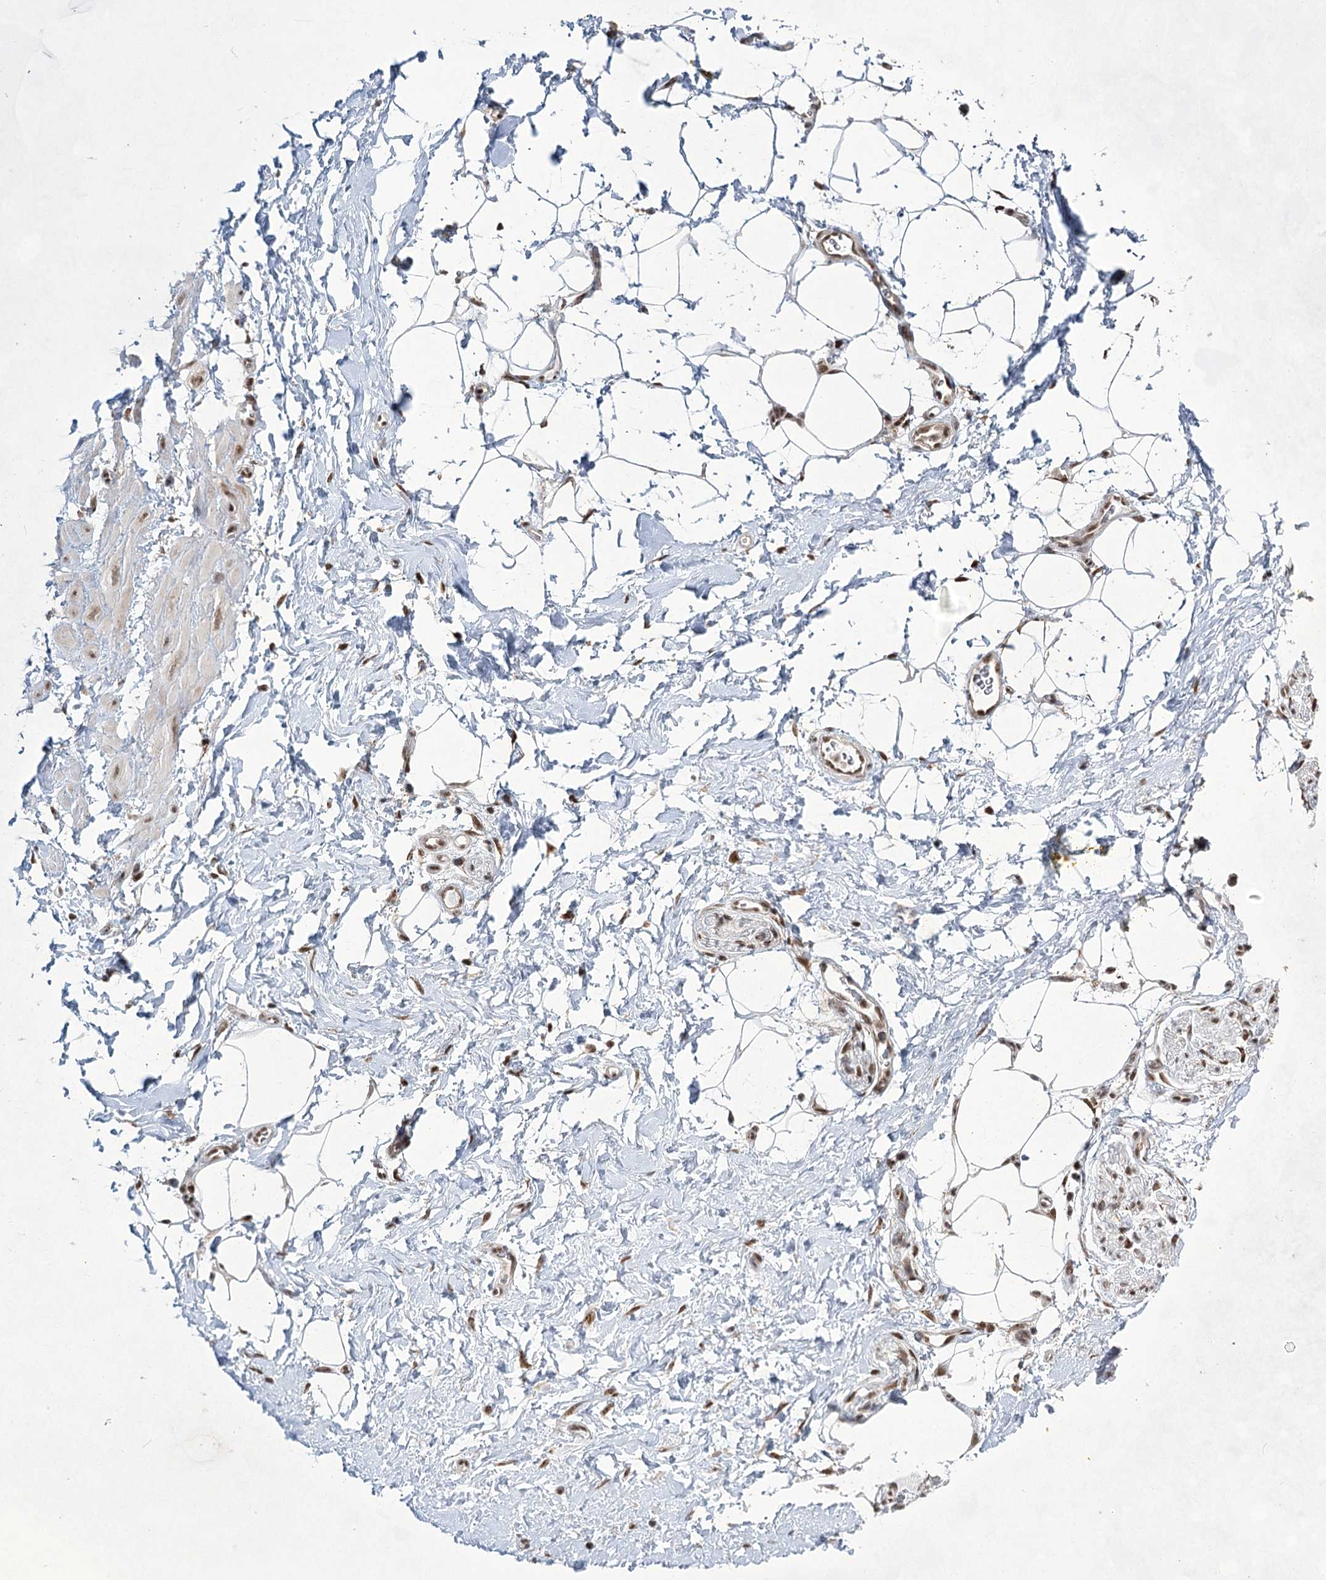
{"staining": {"intensity": "moderate", "quantity": ">75%", "location": "nuclear"}, "tissue": "adipose tissue", "cell_type": "Adipocytes", "image_type": "normal", "snomed": [{"axis": "morphology", "description": "Normal tissue, NOS"}, {"axis": "morphology", "description": "Adenocarcinoma, NOS"}, {"axis": "topography", "description": "Pancreas"}, {"axis": "topography", "description": "Peripheral nerve tissue"}], "caption": "Protein expression by IHC displays moderate nuclear staining in about >75% of adipocytes in unremarkable adipose tissue. Nuclei are stained in blue.", "gene": "ZCCHC8", "patient": {"sex": "male", "age": 59}}